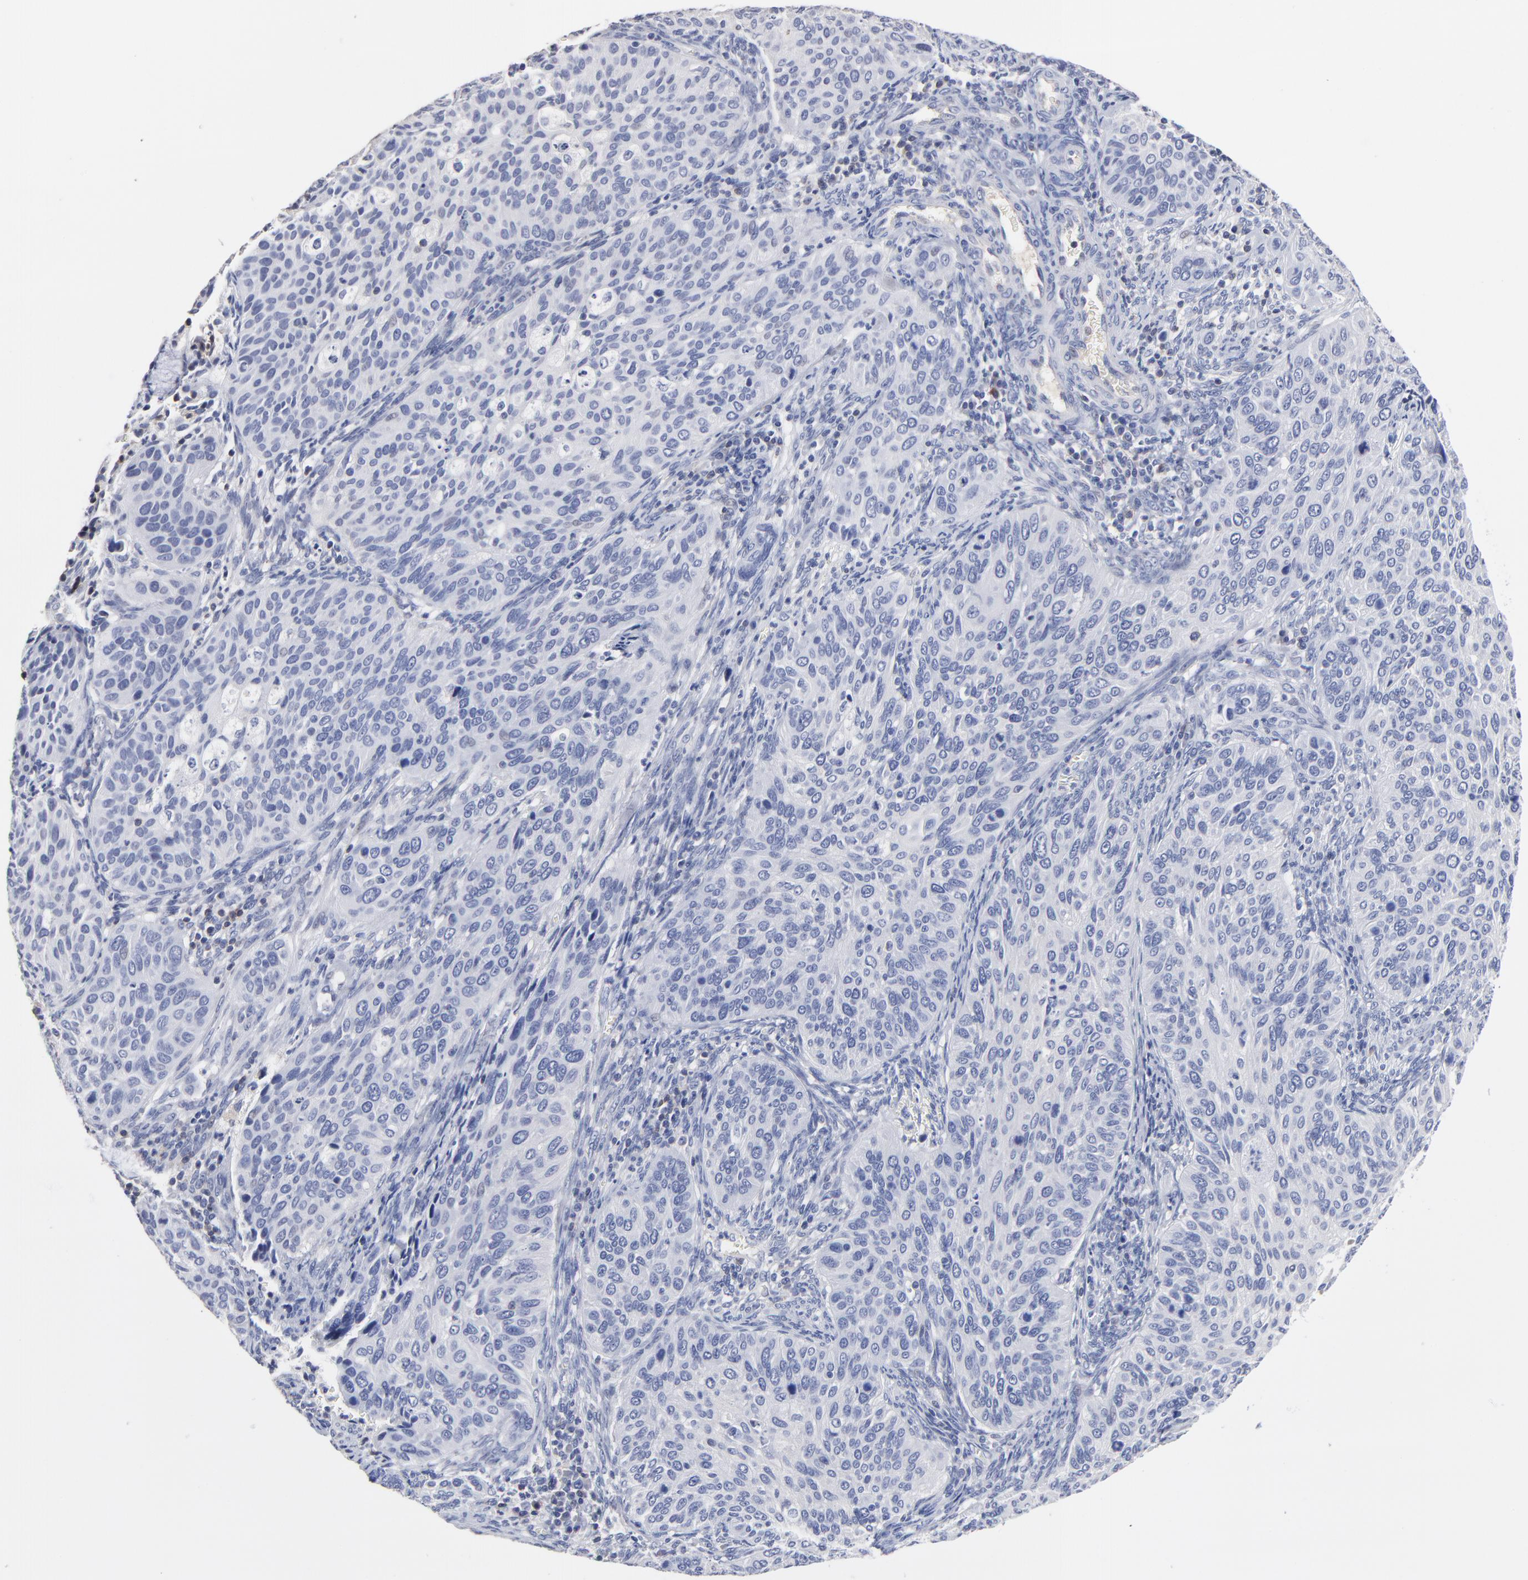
{"staining": {"intensity": "negative", "quantity": "none", "location": "none"}, "tissue": "cervical cancer", "cell_type": "Tumor cells", "image_type": "cancer", "snomed": [{"axis": "morphology", "description": "Squamous cell carcinoma, NOS"}, {"axis": "topography", "description": "Cervix"}], "caption": "Tumor cells are negative for brown protein staining in squamous cell carcinoma (cervical).", "gene": "TRAT1", "patient": {"sex": "female", "age": 57}}